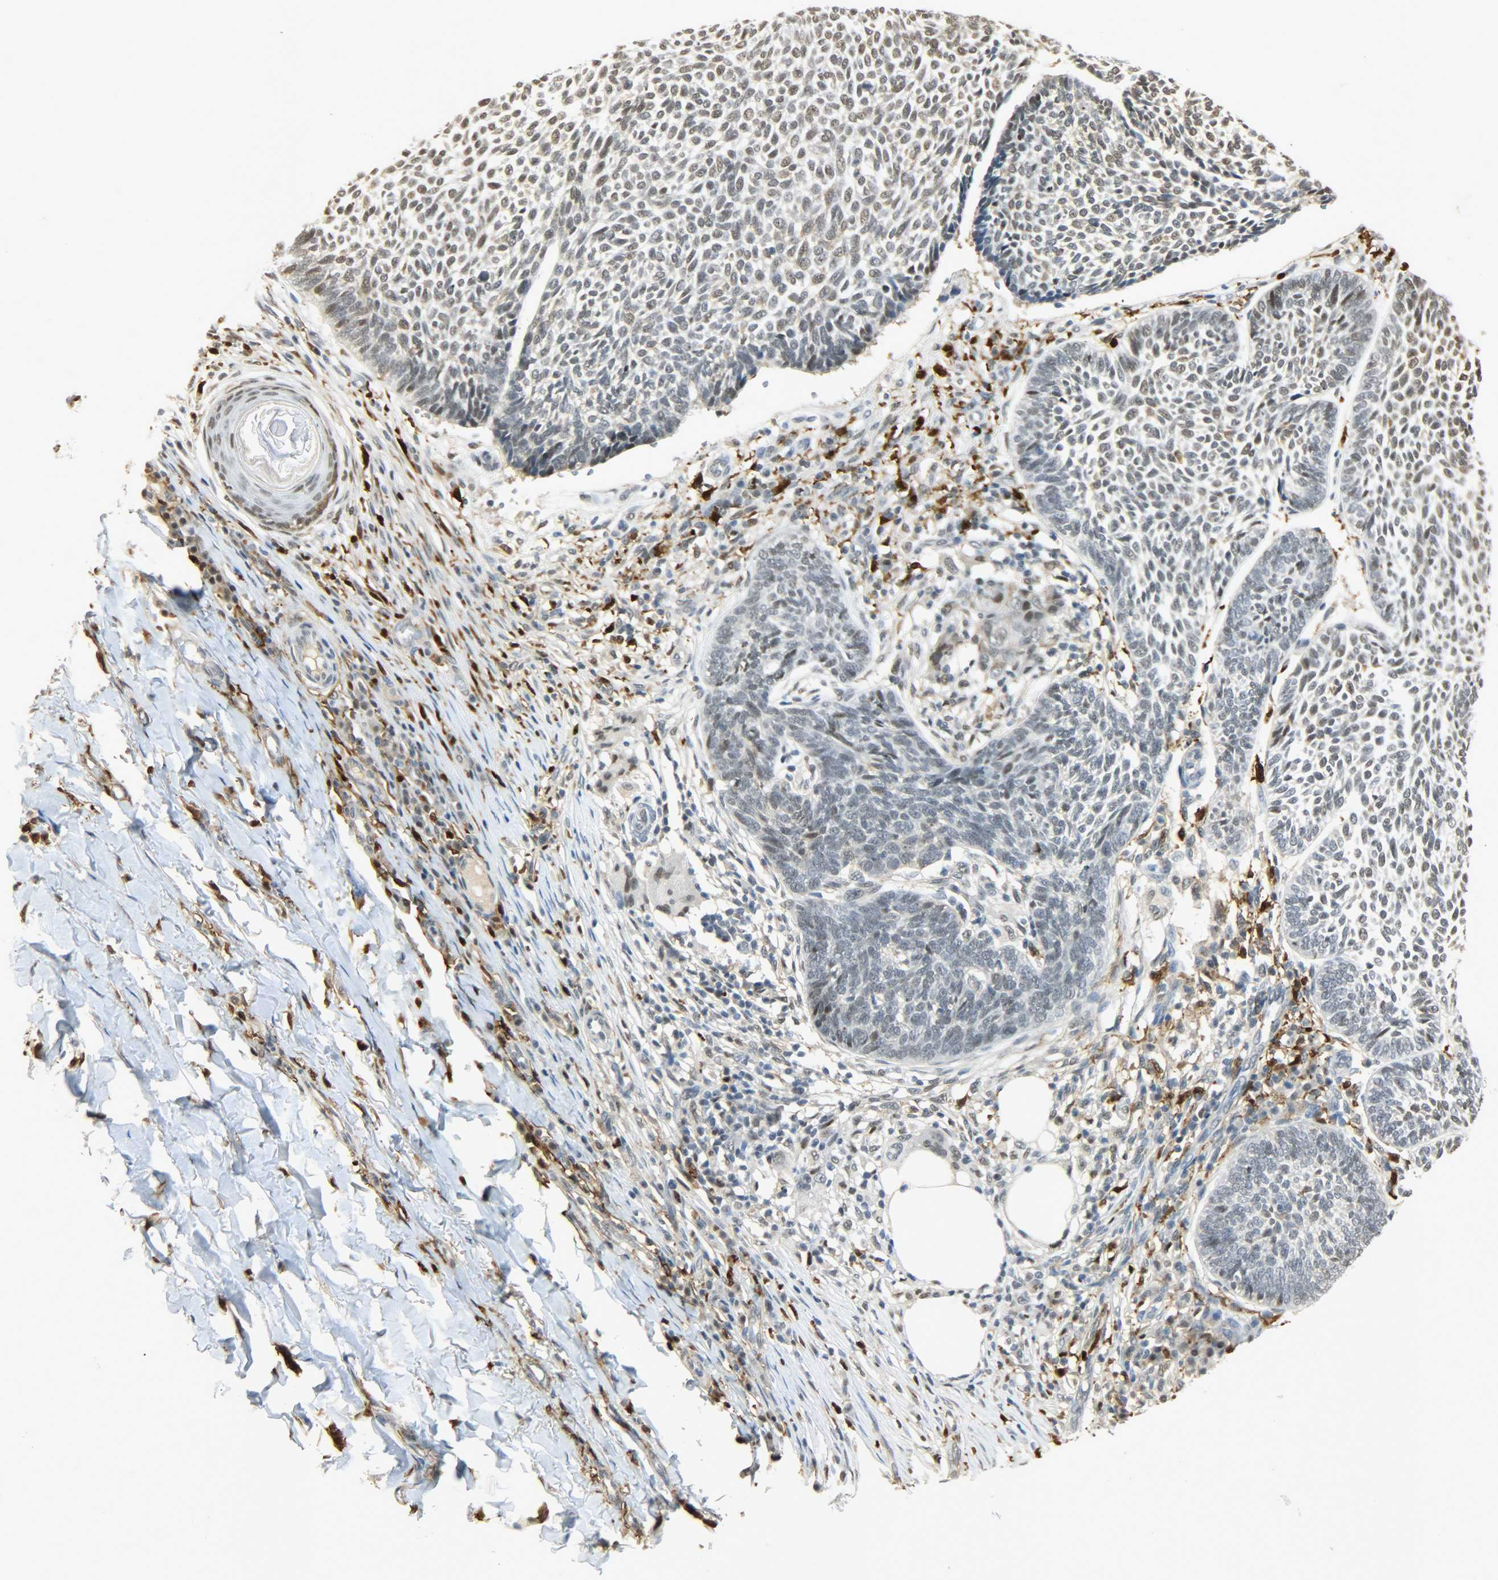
{"staining": {"intensity": "weak", "quantity": "25%-75%", "location": "nuclear"}, "tissue": "skin cancer", "cell_type": "Tumor cells", "image_type": "cancer", "snomed": [{"axis": "morphology", "description": "Normal tissue, NOS"}, {"axis": "morphology", "description": "Basal cell carcinoma"}, {"axis": "topography", "description": "Skin"}], "caption": "Immunohistochemistry of human skin basal cell carcinoma demonstrates low levels of weak nuclear positivity in about 25%-75% of tumor cells.", "gene": "NGFR", "patient": {"sex": "male", "age": 87}}